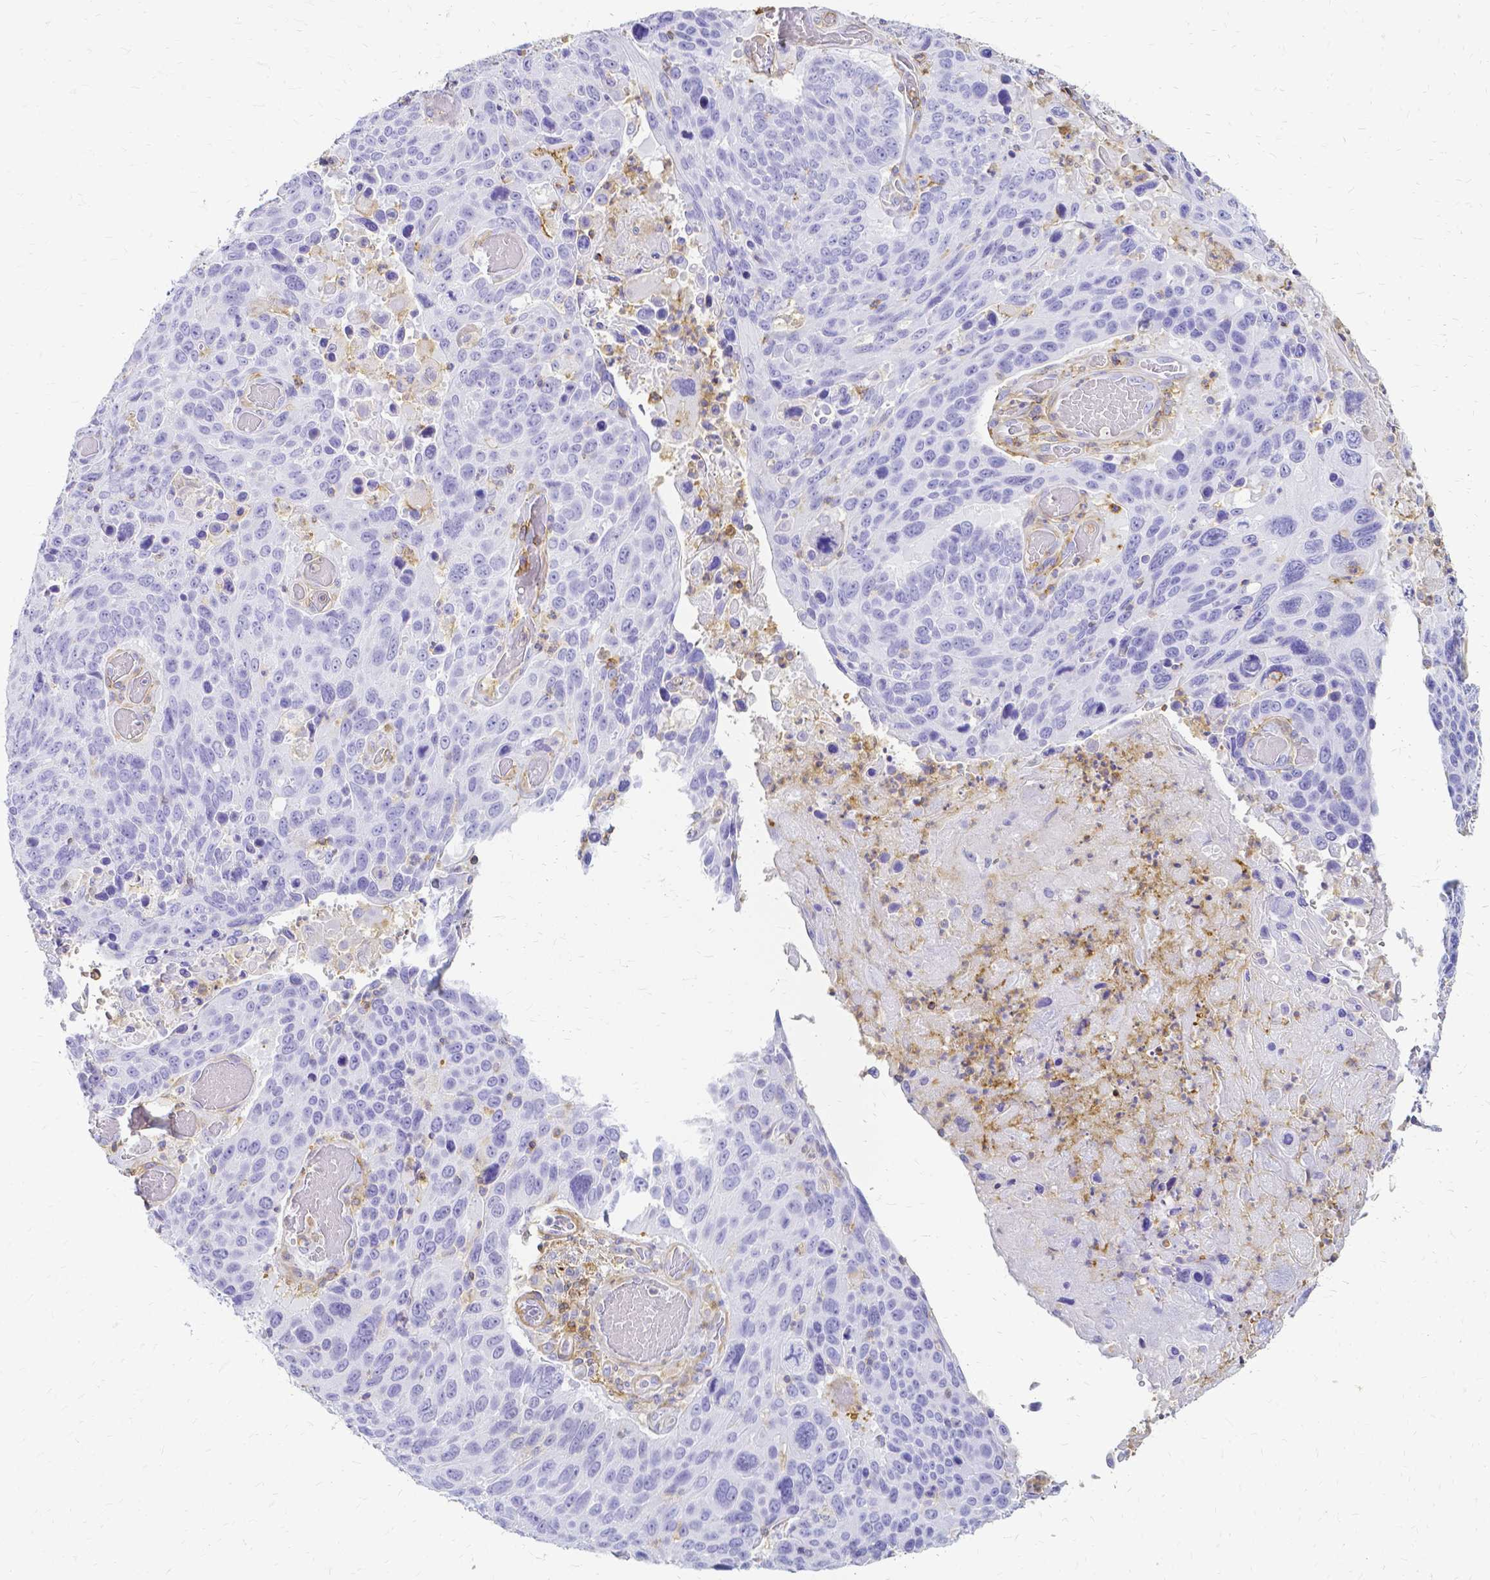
{"staining": {"intensity": "negative", "quantity": "none", "location": "none"}, "tissue": "lung cancer", "cell_type": "Tumor cells", "image_type": "cancer", "snomed": [{"axis": "morphology", "description": "Squamous cell carcinoma, NOS"}, {"axis": "topography", "description": "Lung"}], "caption": "The micrograph shows no significant expression in tumor cells of lung cancer (squamous cell carcinoma). The staining was performed using DAB to visualize the protein expression in brown, while the nuclei were stained in blue with hematoxylin (Magnification: 20x).", "gene": "HSPA12A", "patient": {"sex": "male", "age": 68}}